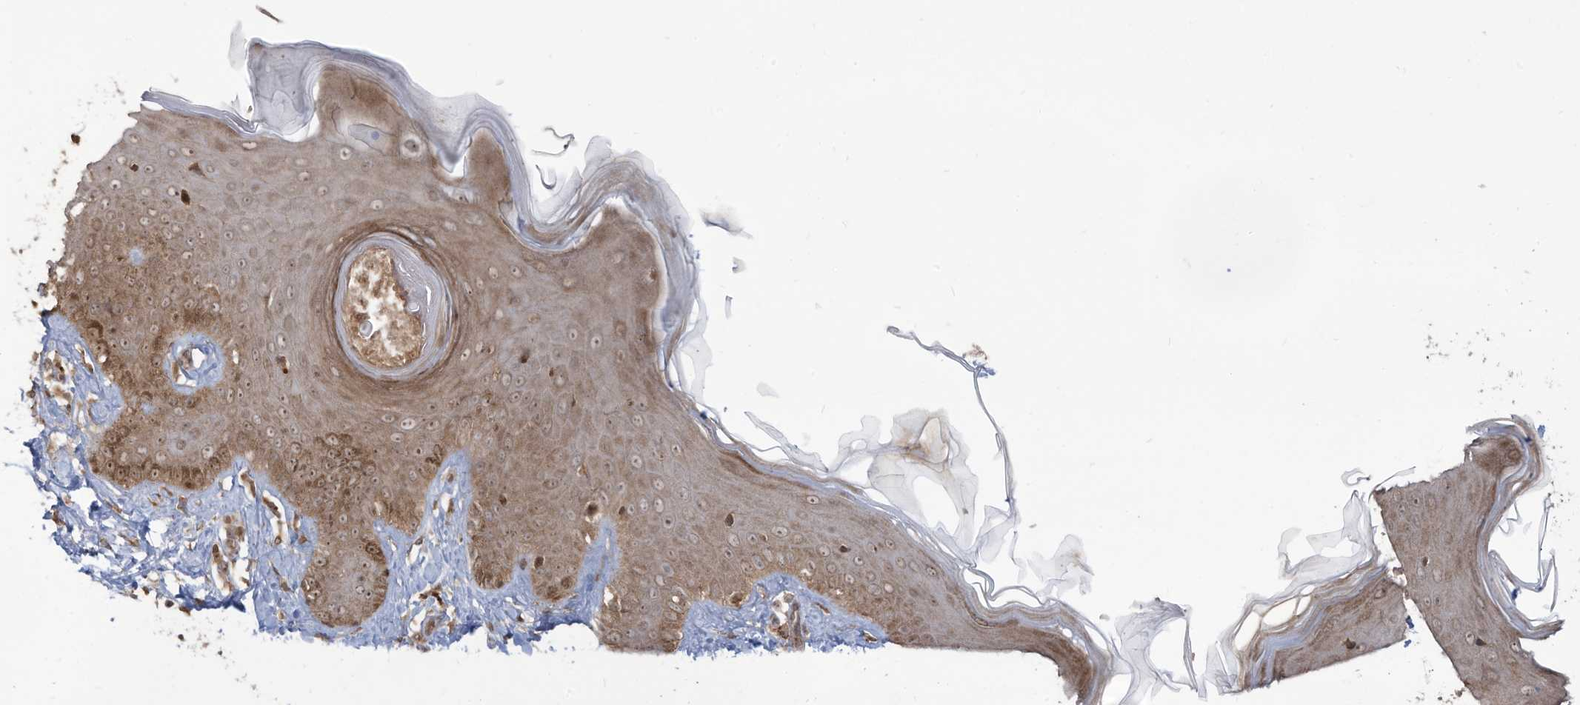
{"staining": {"intensity": "moderate", "quantity": ">75%", "location": "cytoplasmic/membranous"}, "tissue": "skin", "cell_type": "Fibroblasts", "image_type": "normal", "snomed": [{"axis": "morphology", "description": "Normal tissue, NOS"}, {"axis": "topography", "description": "Skin"}], "caption": "A brown stain highlights moderate cytoplasmic/membranous positivity of a protein in fibroblasts of unremarkable skin.", "gene": "CARF", "patient": {"sex": "male", "age": 52}}